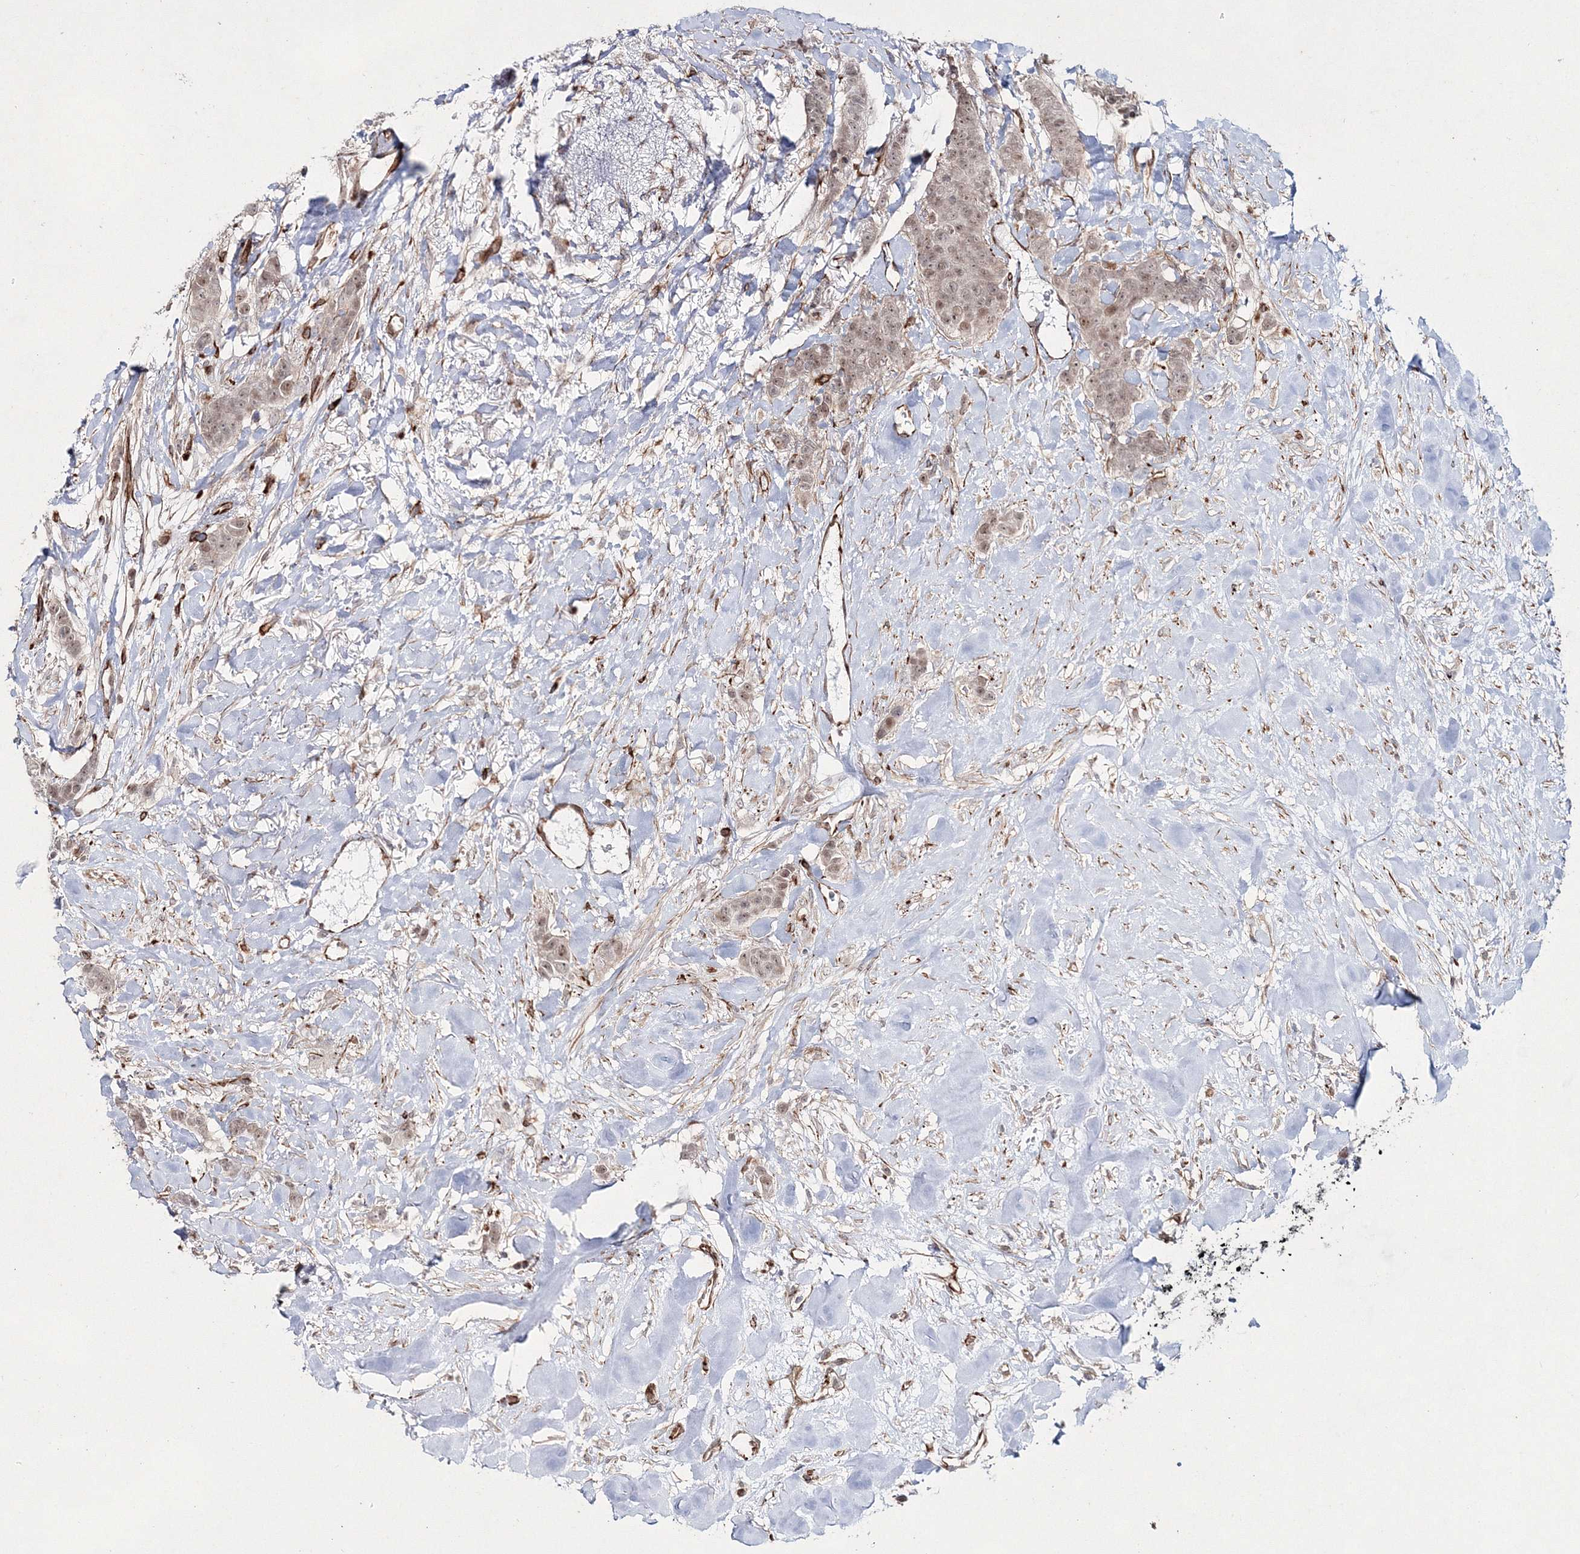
{"staining": {"intensity": "weak", "quantity": ">75%", "location": "nuclear"}, "tissue": "breast cancer", "cell_type": "Tumor cells", "image_type": "cancer", "snomed": [{"axis": "morphology", "description": "Duct carcinoma"}, {"axis": "topography", "description": "Breast"}], "caption": "Tumor cells reveal weak nuclear expression in approximately >75% of cells in breast invasive ductal carcinoma.", "gene": "SNIP1", "patient": {"sex": "female", "age": 40}}